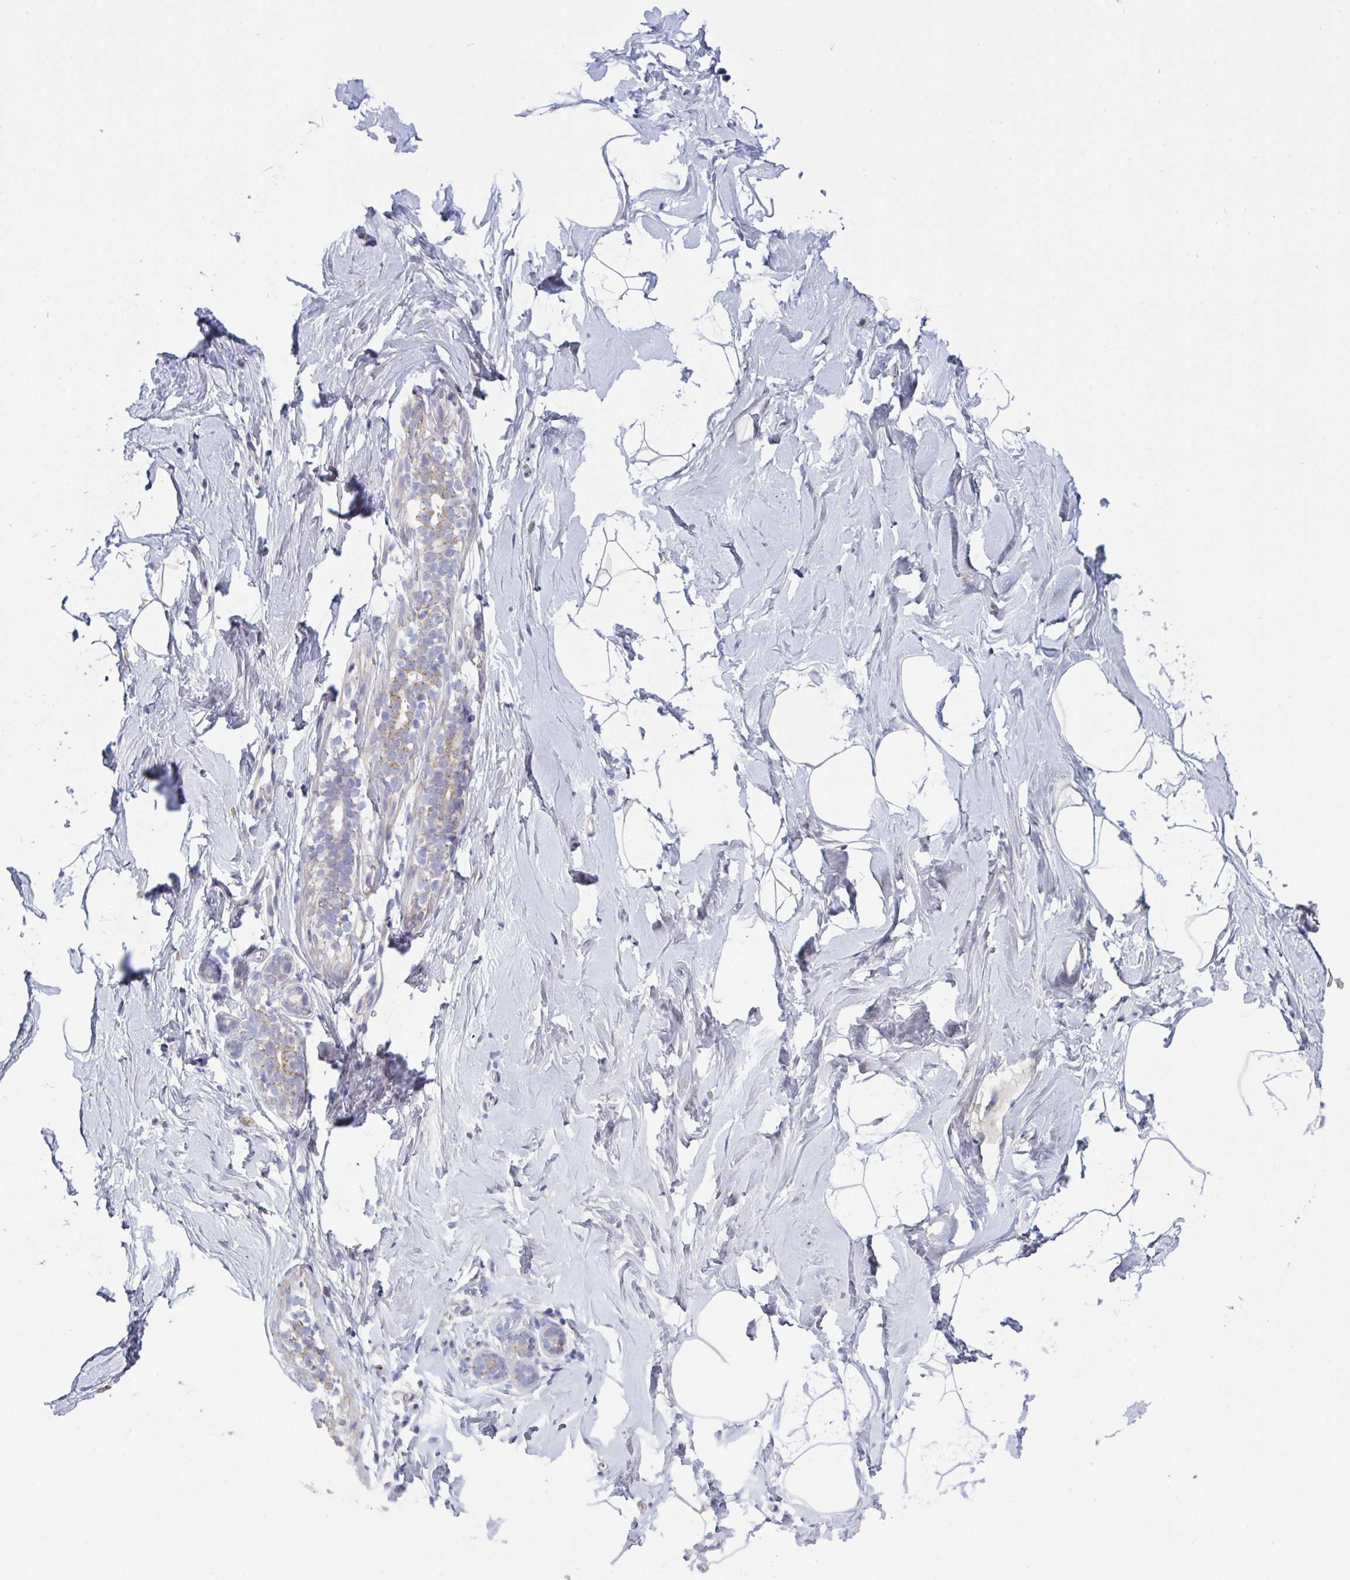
{"staining": {"intensity": "negative", "quantity": "none", "location": "none"}, "tissue": "breast", "cell_type": "Adipocytes", "image_type": "normal", "snomed": [{"axis": "morphology", "description": "Normal tissue, NOS"}, {"axis": "topography", "description": "Breast"}], "caption": "Breast stained for a protein using IHC exhibits no expression adipocytes.", "gene": "MRPS2", "patient": {"sex": "female", "age": 32}}